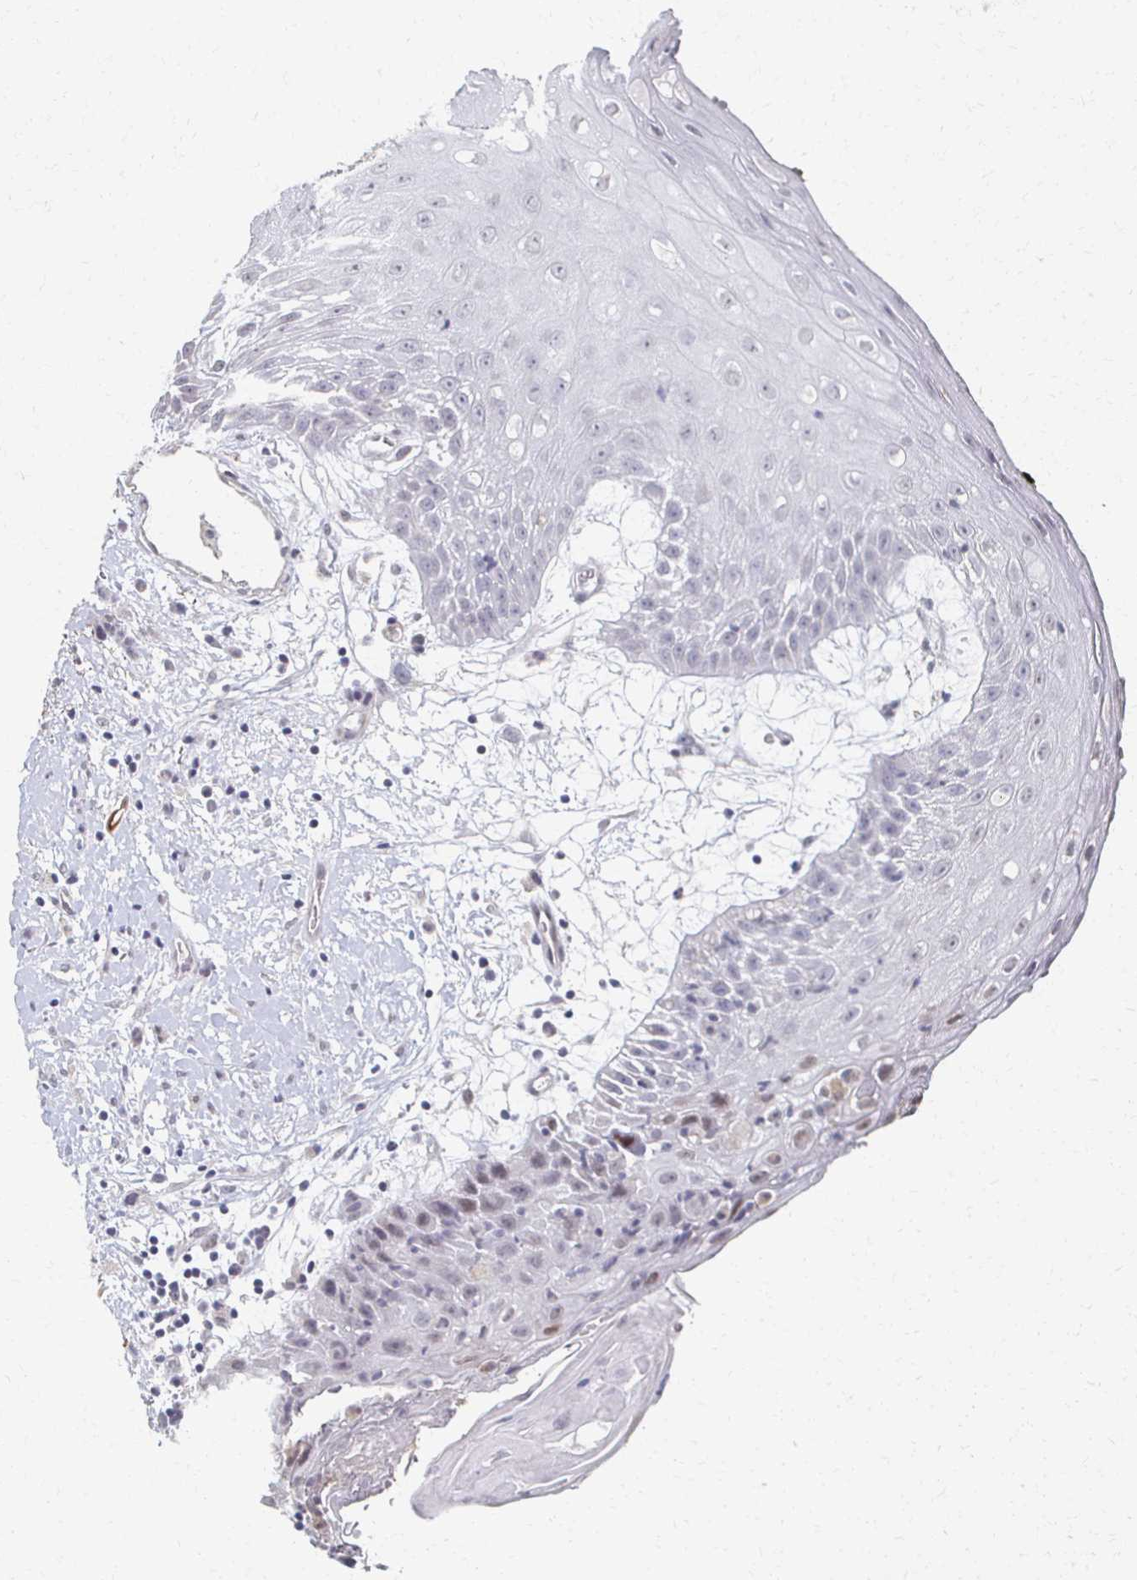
{"staining": {"intensity": "negative", "quantity": "none", "location": "none"}, "tissue": "oral mucosa", "cell_type": "Squamous epithelial cells", "image_type": "normal", "snomed": [{"axis": "morphology", "description": "Normal tissue, NOS"}, {"axis": "morphology", "description": "Squamous cell carcinoma, NOS"}, {"axis": "topography", "description": "Oral tissue"}, {"axis": "topography", "description": "Peripheral nerve tissue"}, {"axis": "topography", "description": "Head-Neck"}], "caption": "Immunohistochemical staining of benign oral mucosa displays no significant staining in squamous epithelial cells. The staining is performed using DAB brown chromogen with nuclei counter-stained in using hematoxylin.", "gene": "DAB1", "patient": {"sex": "female", "age": 59}}